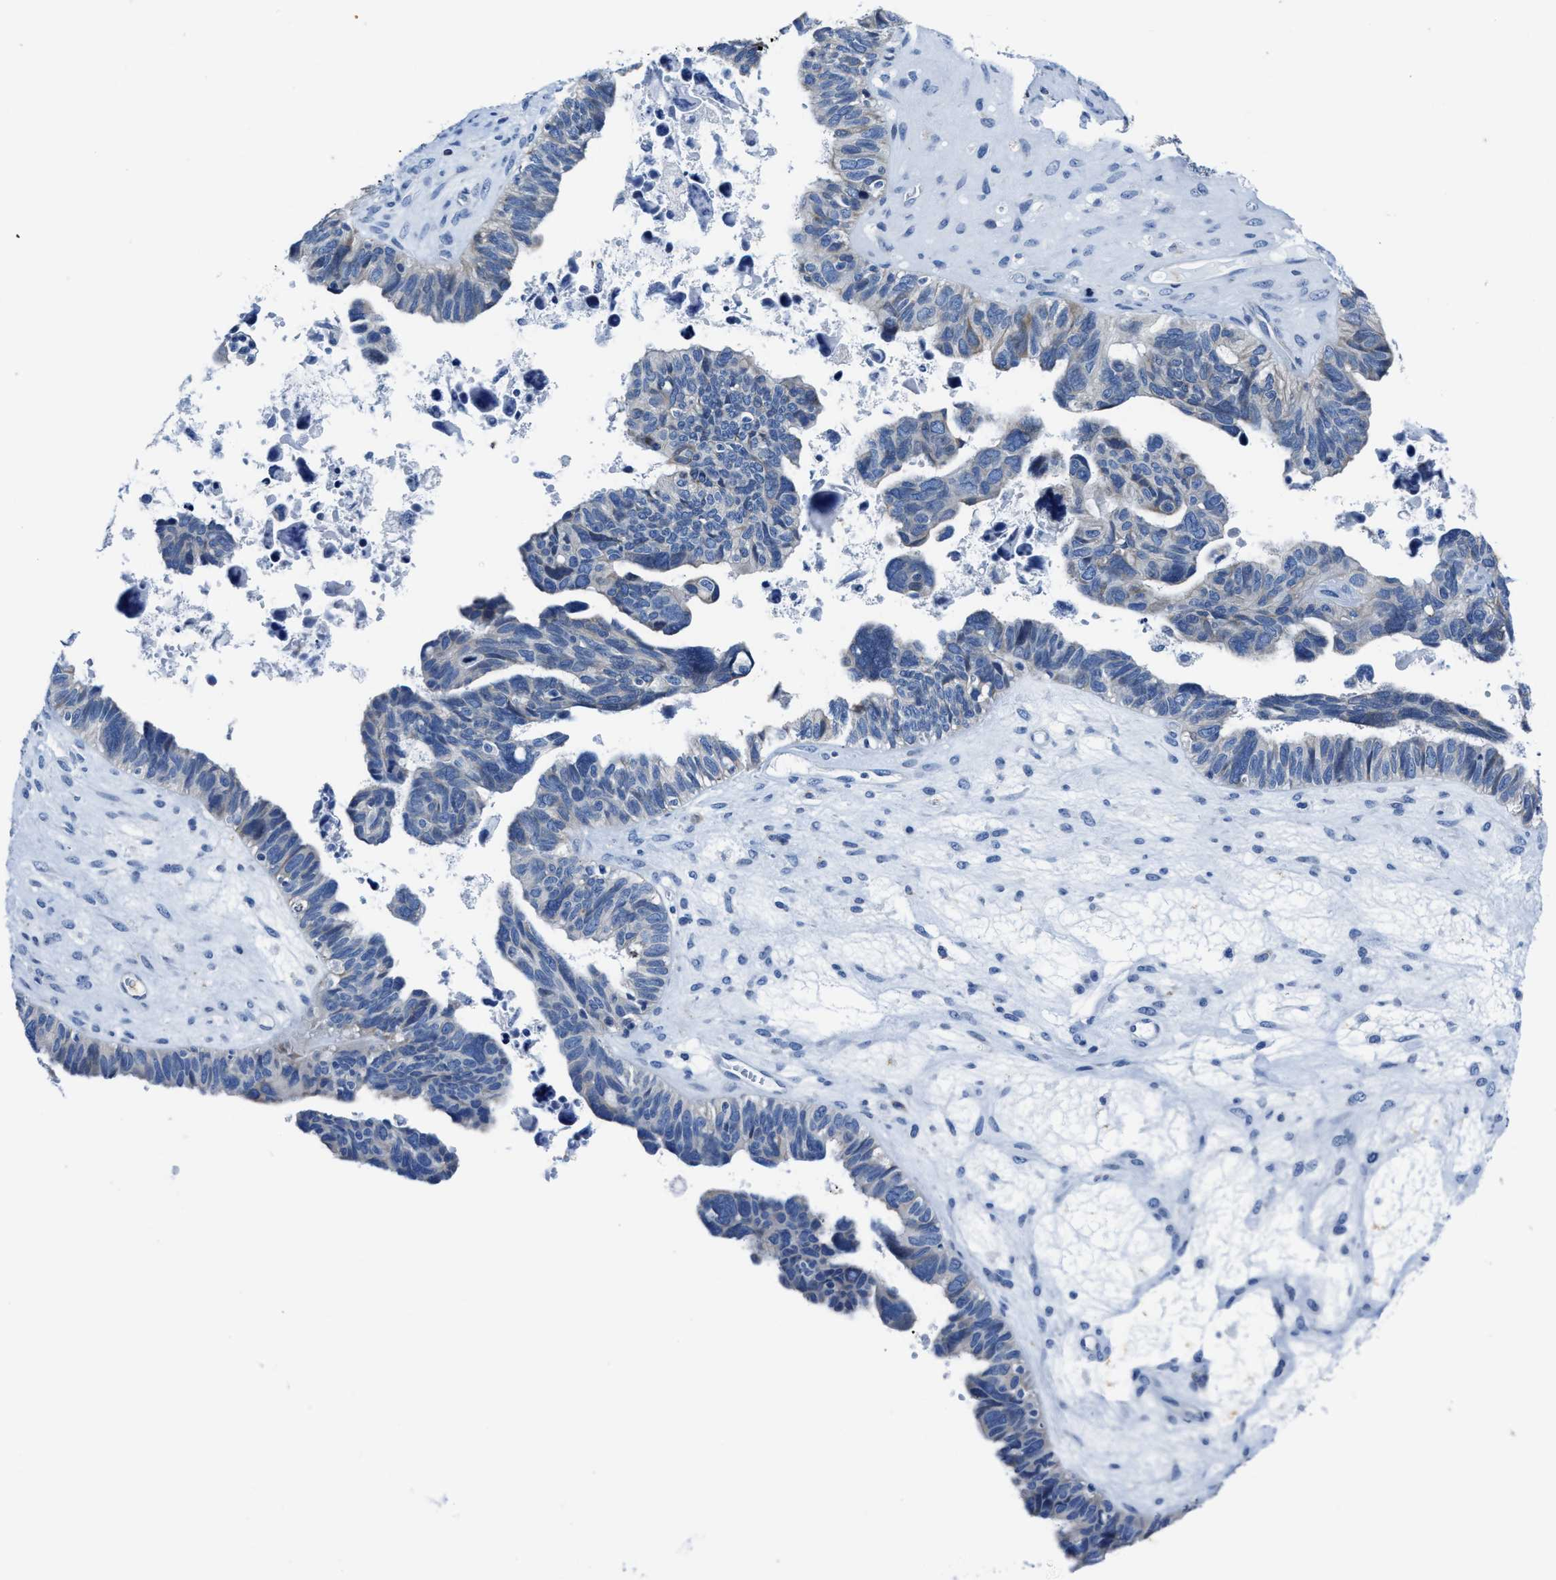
{"staining": {"intensity": "negative", "quantity": "none", "location": "none"}, "tissue": "ovarian cancer", "cell_type": "Tumor cells", "image_type": "cancer", "snomed": [{"axis": "morphology", "description": "Cystadenocarcinoma, serous, NOS"}, {"axis": "topography", "description": "Ovary"}], "caption": "Tumor cells show no significant protein positivity in serous cystadenocarcinoma (ovarian).", "gene": "ASZ1", "patient": {"sex": "female", "age": 79}}